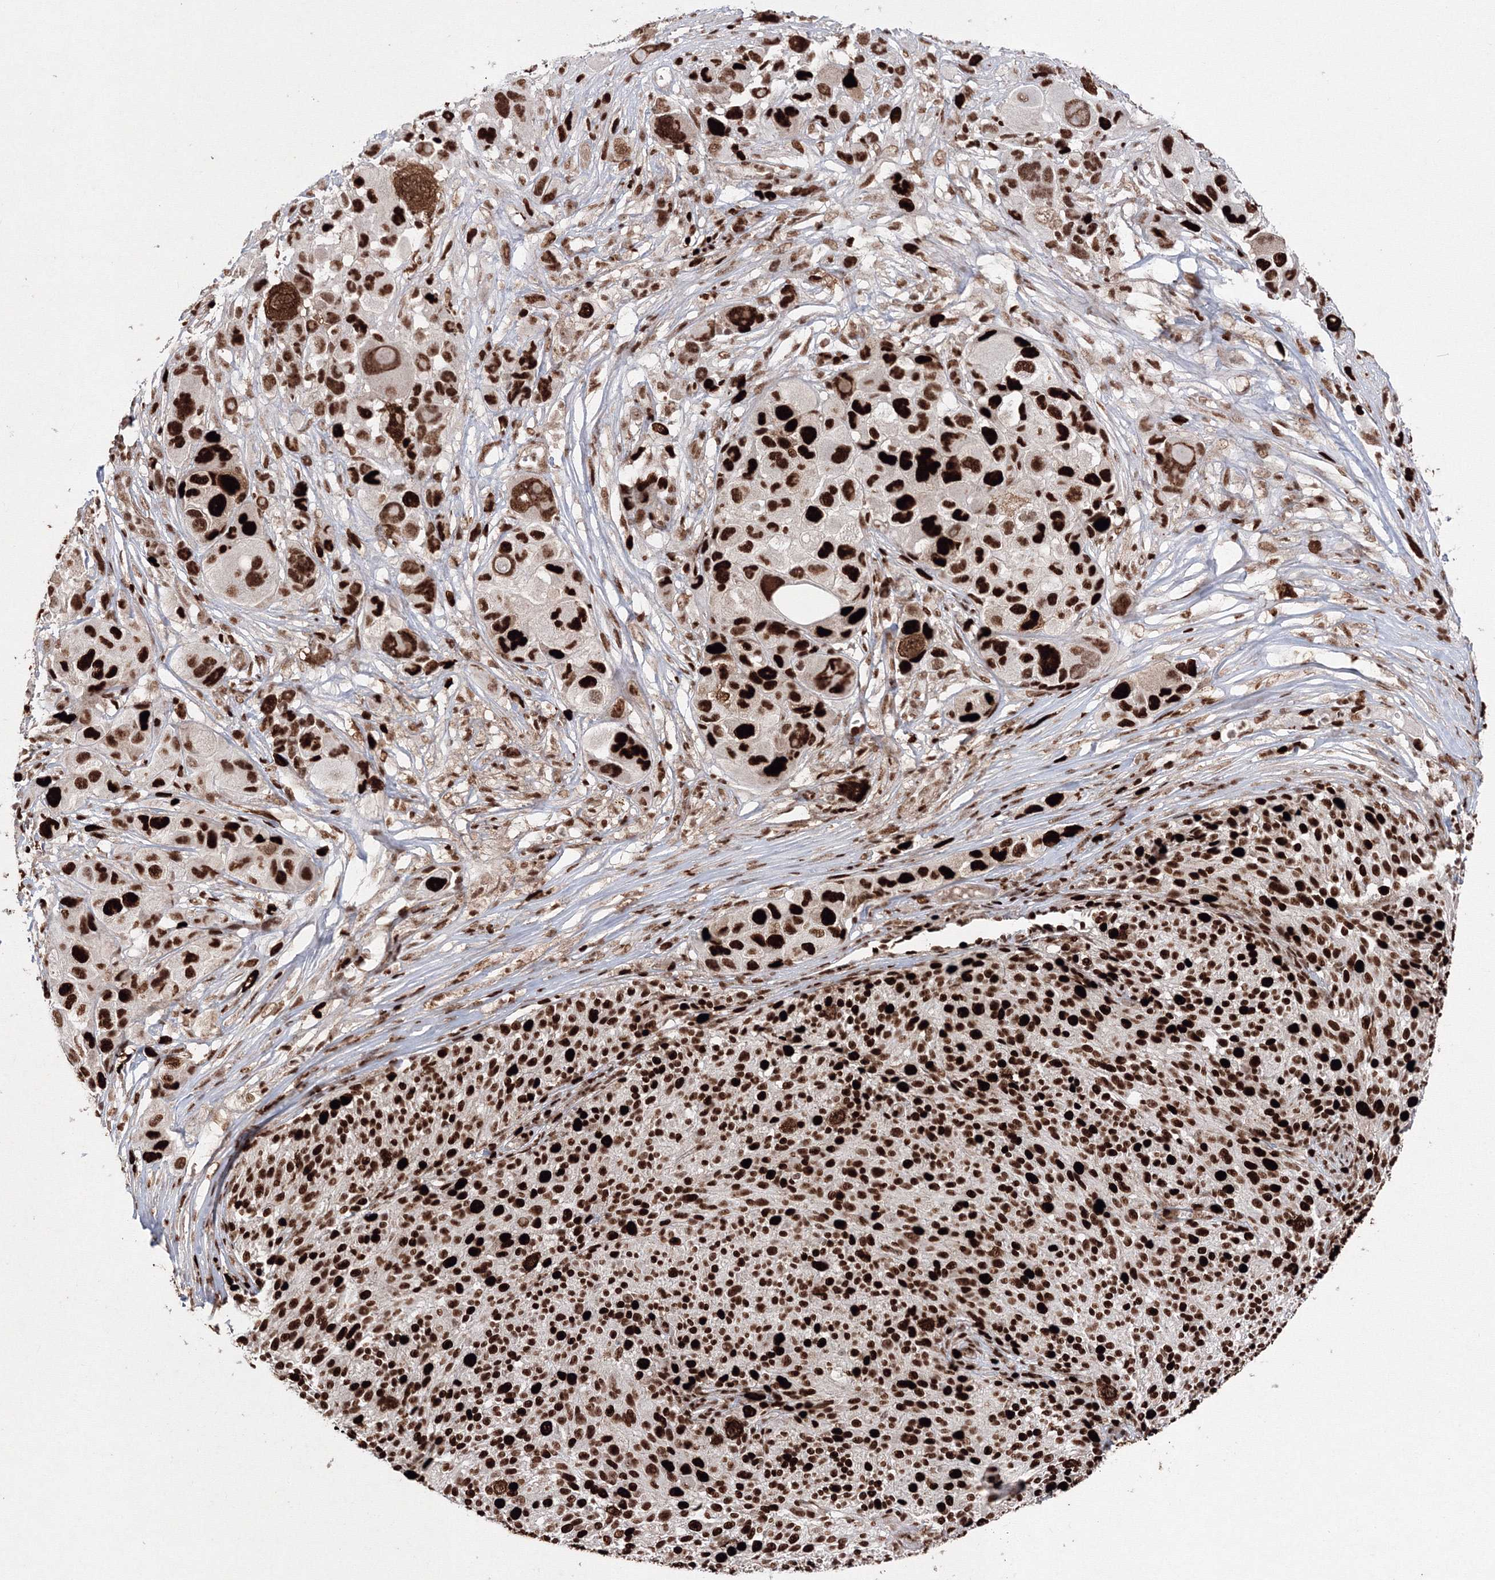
{"staining": {"intensity": "strong", "quantity": ">75%", "location": "nuclear"}, "tissue": "melanoma", "cell_type": "Tumor cells", "image_type": "cancer", "snomed": [{"axis": "morphology", "description": "Malignant melanoma, NOS"}, {"axis": "topography", "description": "Skin of trunk"}], "caption": "The photomicrograph exhibits immunohistochemical staining of melanoma. There is strong nuclear positivity is identified in about >75% of tumor cells.", "gene": "LIG1", "patient": {"sex": "male", "age": 71}}